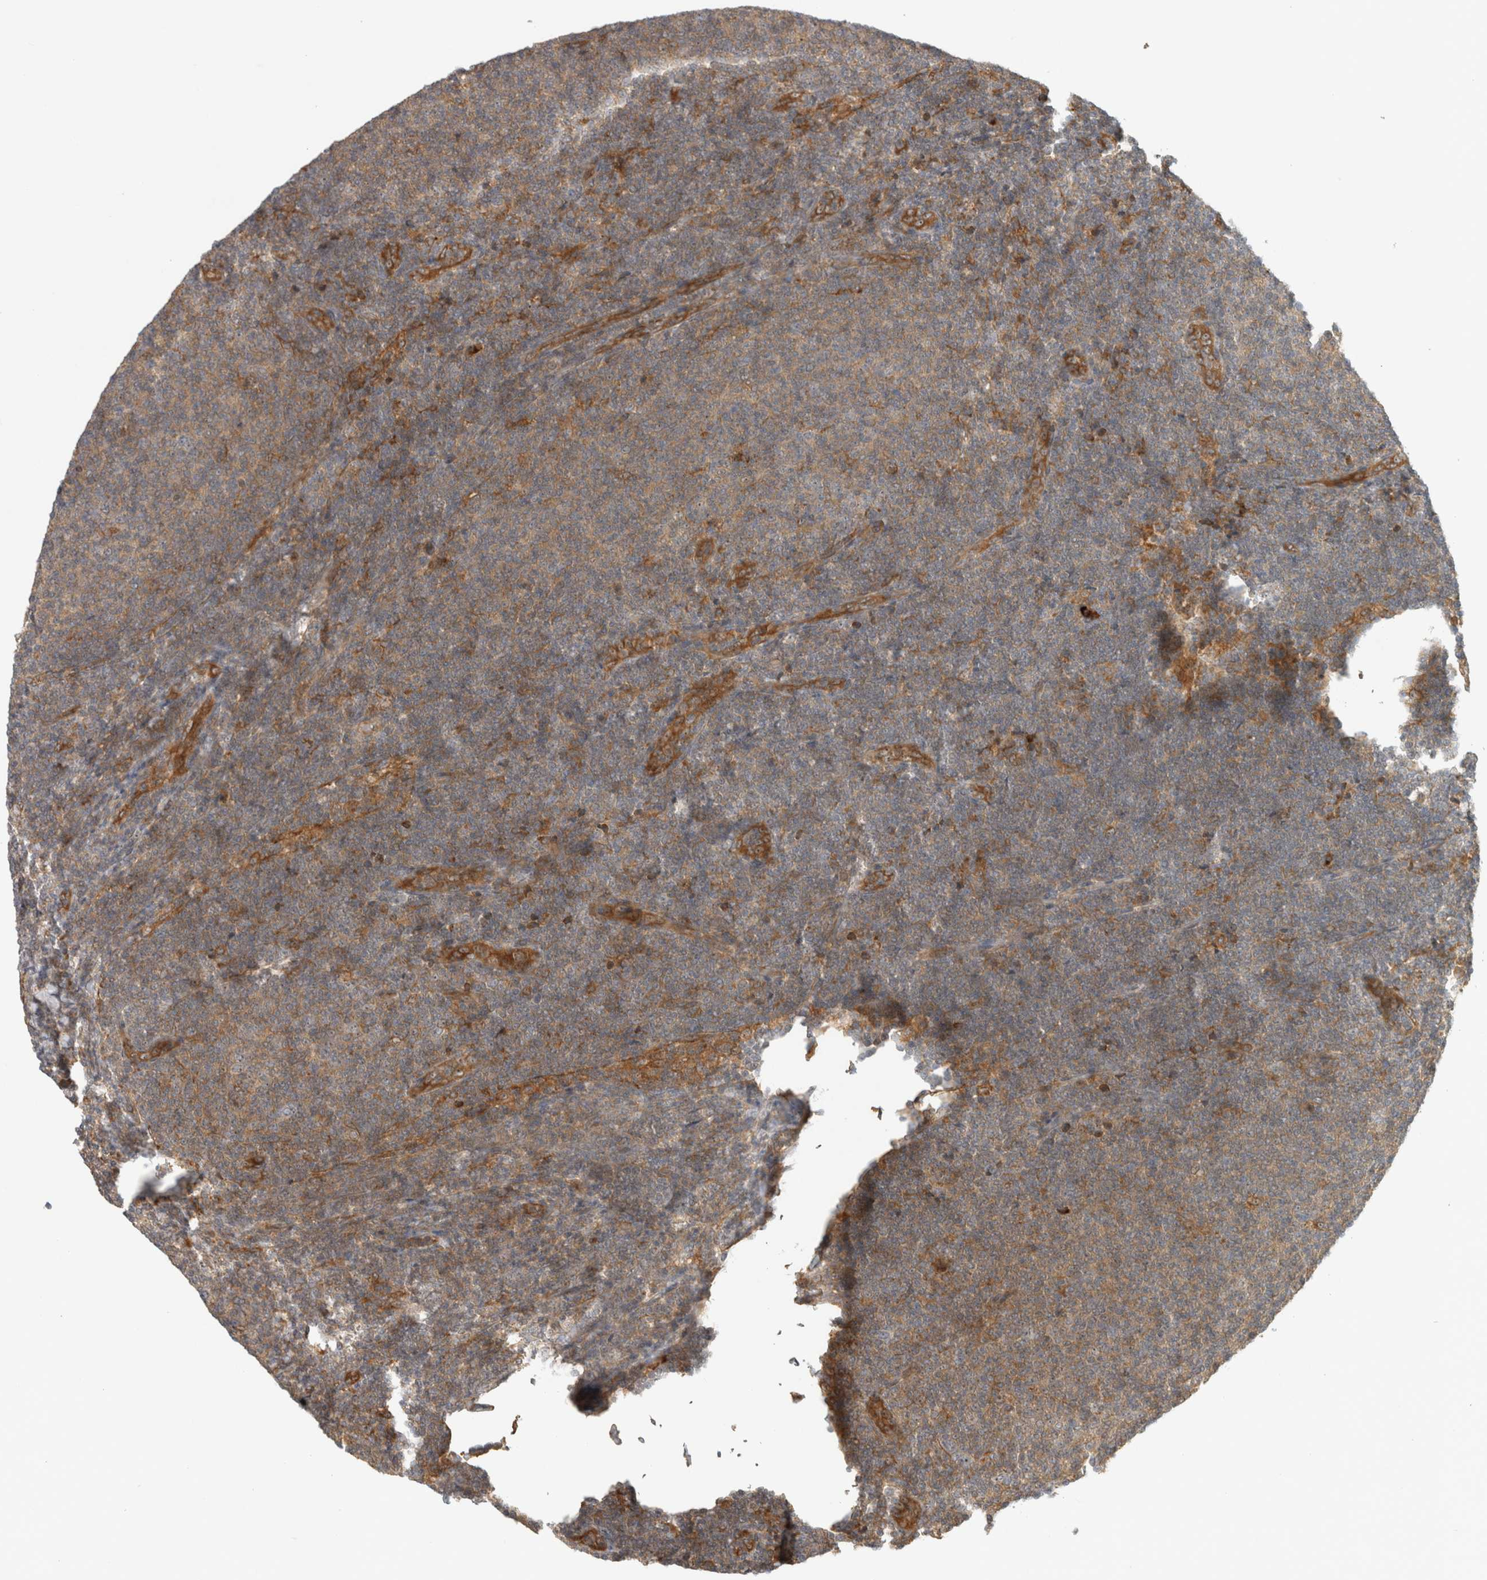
{"staining": {"intensity": "moderate", "quantity": "25%-75%", "location": "cytoplasmic/membranous"}, "tissue": "lymphoma", "cell_type": "Tumor cells", "image_type": "cancer", "snomed": [{"axis": "morphology", "description": "Malignant lymphoma, non-Hodgkin's type, Low grade"}, {"axis": "topography", "description": "Lymph node"}], "caption": "Protein analysis of lymphoma tissue reveals moderate cytoplasmic/membranous staining in approximately 25%-75% of tumor cells.", "gene": "WASF2", "patient": {"sex": "male", "age": 66}}